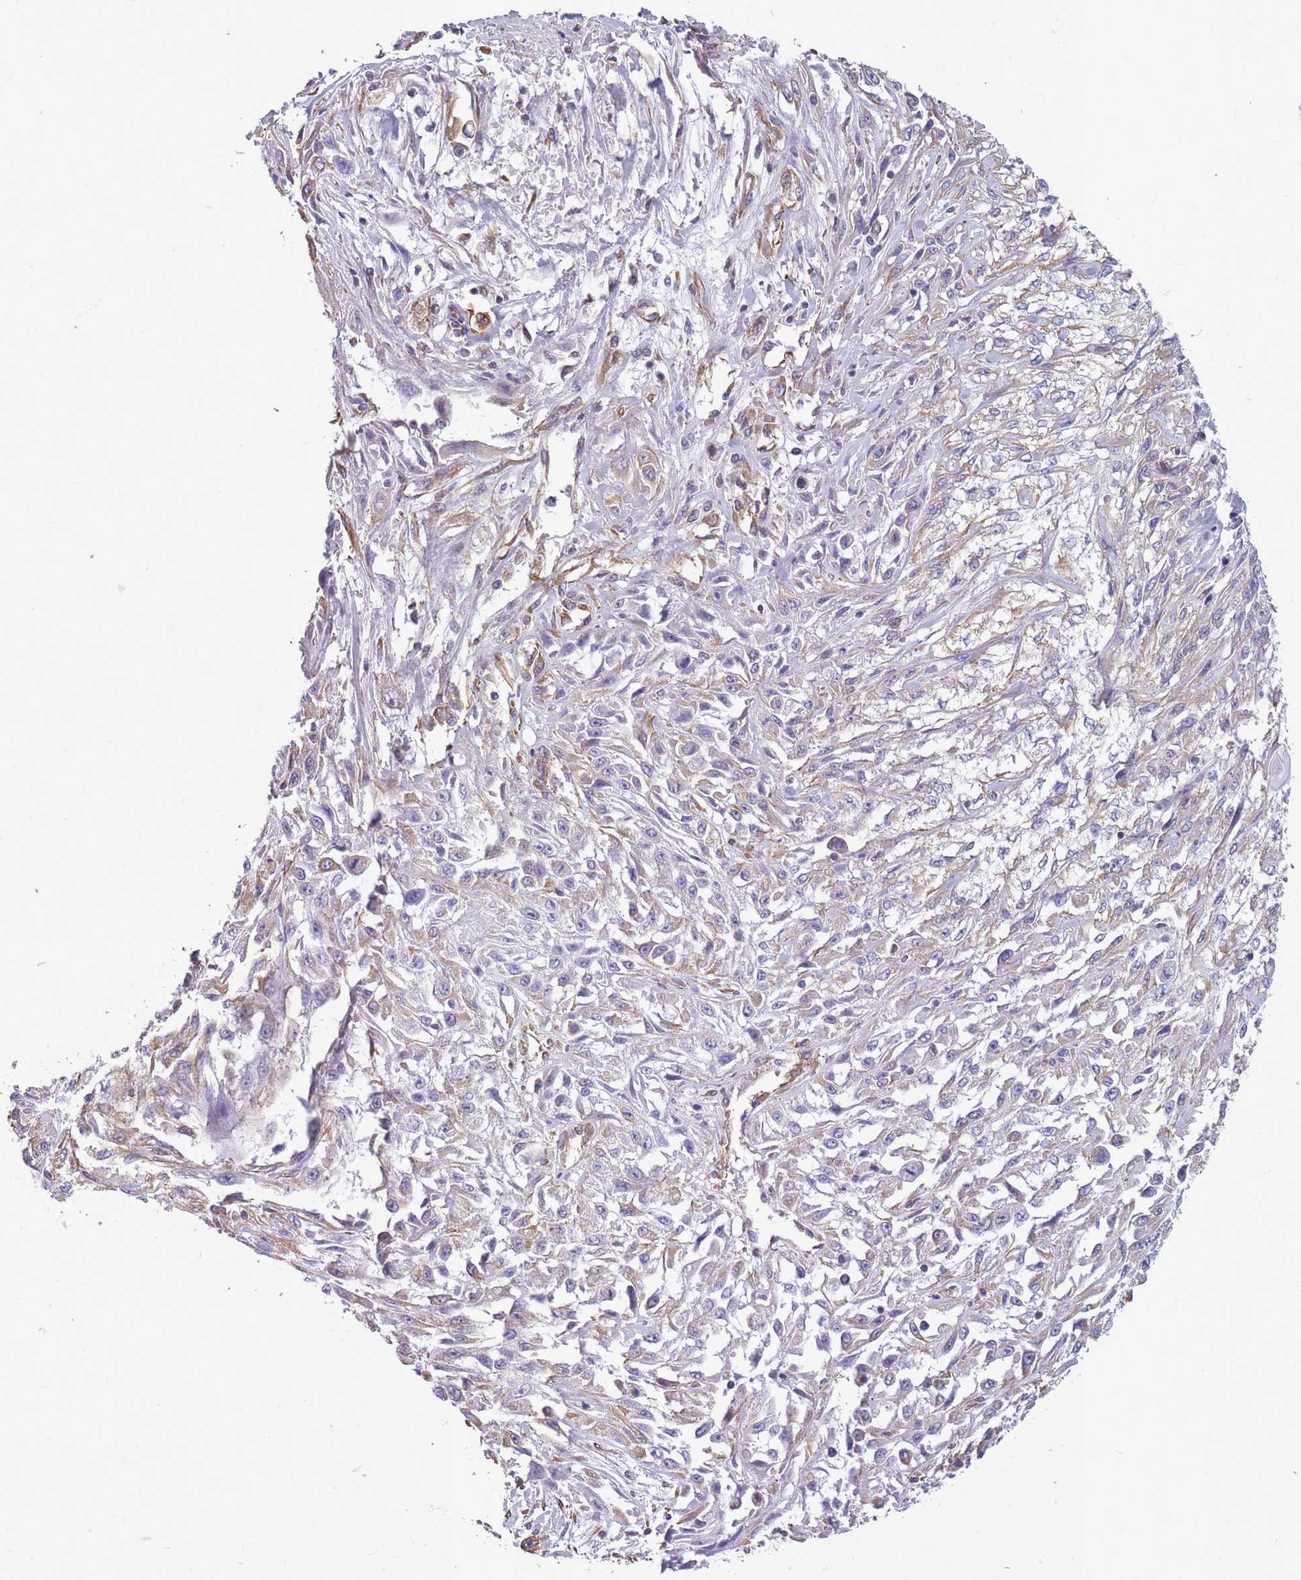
{"staining": {"intensity": "weak", "quantity": "25%-75%", "location": "cytoplasmic/membranous"}, "tissue": "skin cancer", "cell_type": "Tumor cells", "image_type": "cancer", "snomed": [{"axis": "morphology", "description": "Squamous cell carcinoma, NOS"}, {"axis": "morphology", "description": "Squamous cell carcinoma, metastatic, NOS"}, {"axis": "topography", "description": "Skin"}, {"axis": "topography", "description": "Lymph node"}], "caption": "Skin cancer was stained to show a protein in brown. There is low levels of weak cytoplasmic/membranous positivity in about 25%-75% of tumor cells. The protein is shown in brown color, while the nuclei are stained blue.", "gene": "ADD1", "patient": {"sex": "male", "age": 75}}